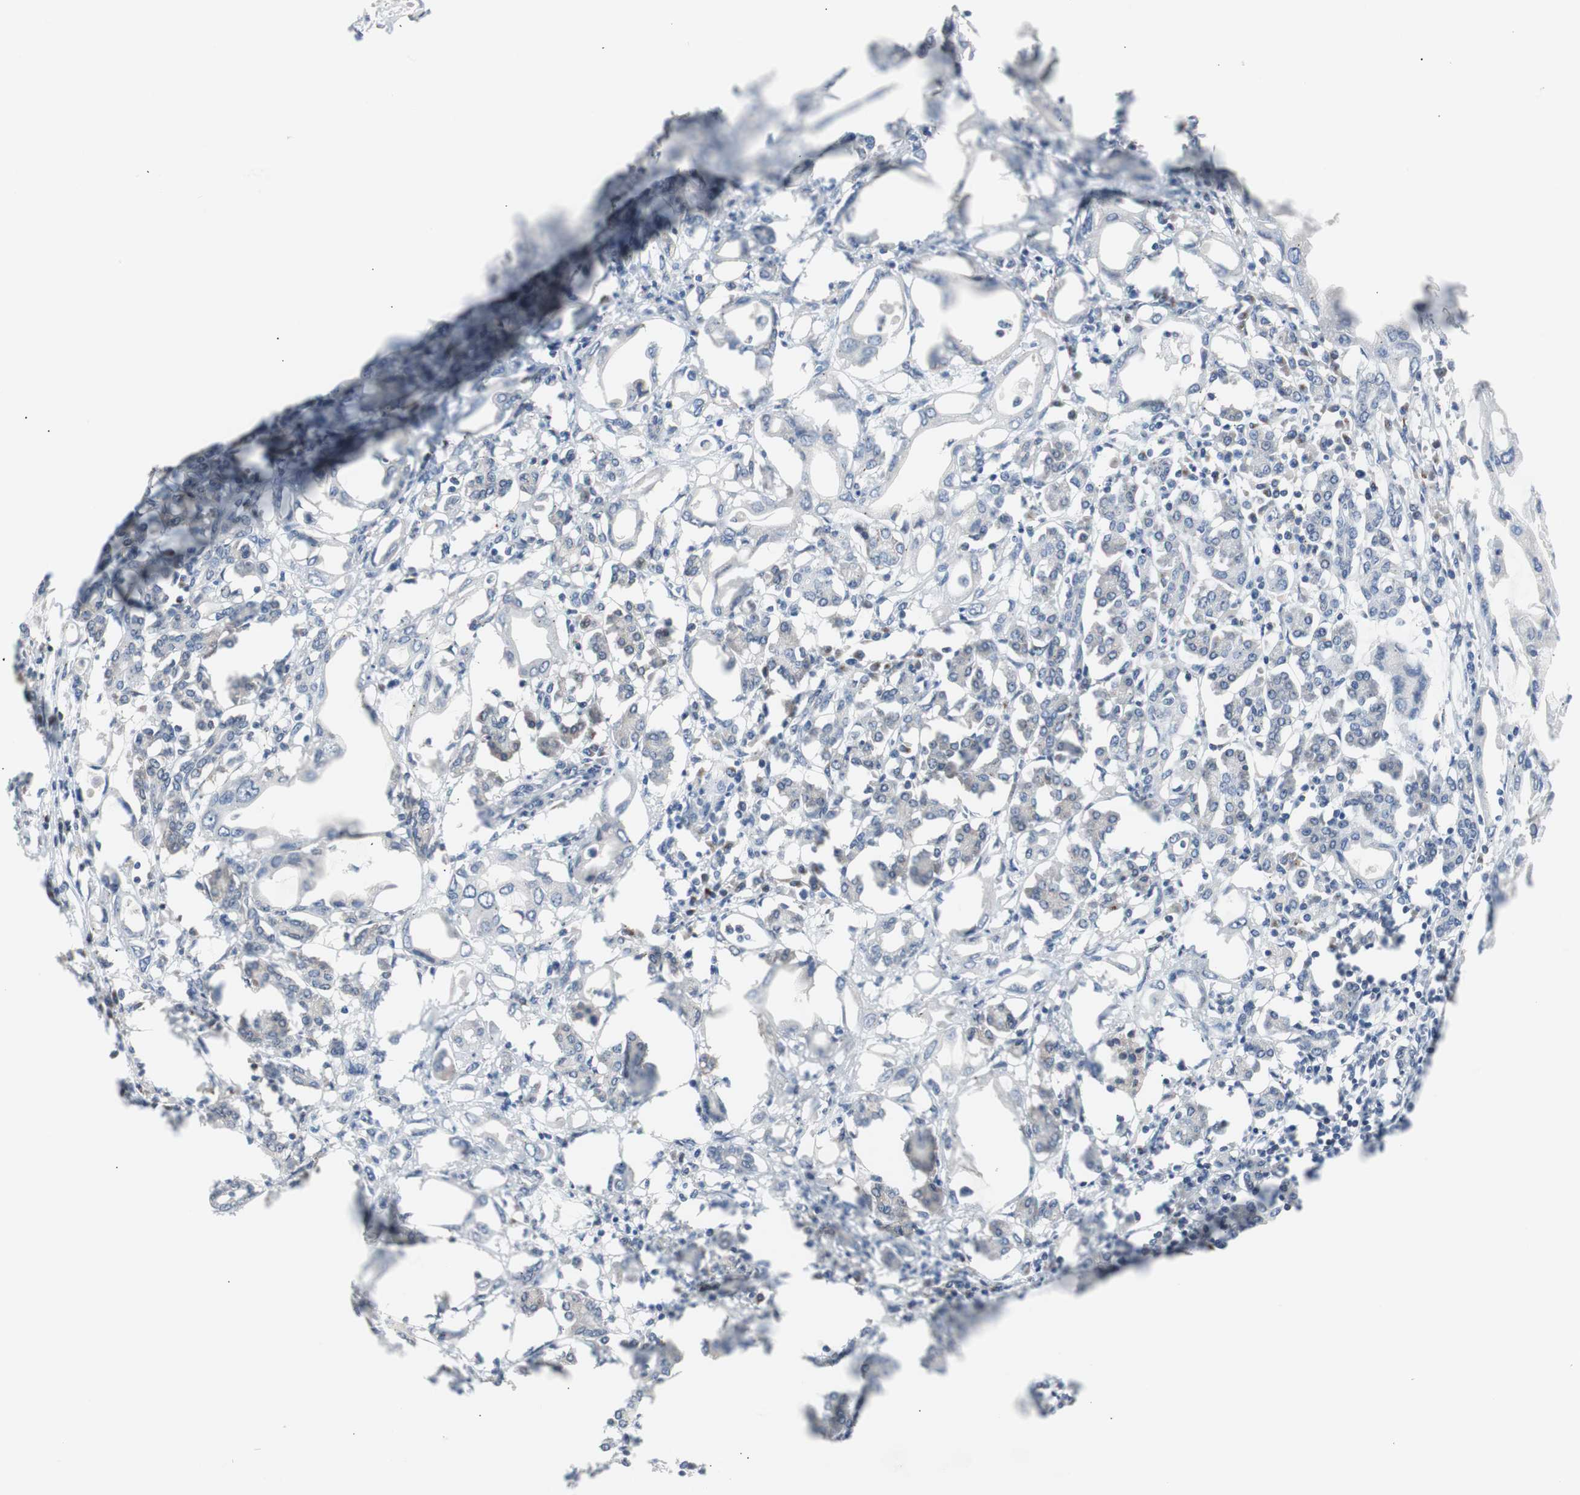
{"staining": {"intensity": "negative", "quantity": "none", "location": "none"}, "tissue": "pancreatic cancer", "cell_type": "Tumor cells", "image_type": "cancer", "snomed": [{"axis": "morphology", "description": "Adenocarcinoma, NOS"}, {"axis": "topography", "description": "Pancreas"}], "caption": "DAB immunohistochemical staining of human pancreatic cancer (adenocarcinoma) displays no significant expression in tumor cells. Nuclei are stained in blue.", "gene": "SOX30", "patient": {"sex": "female", "age": 57}}